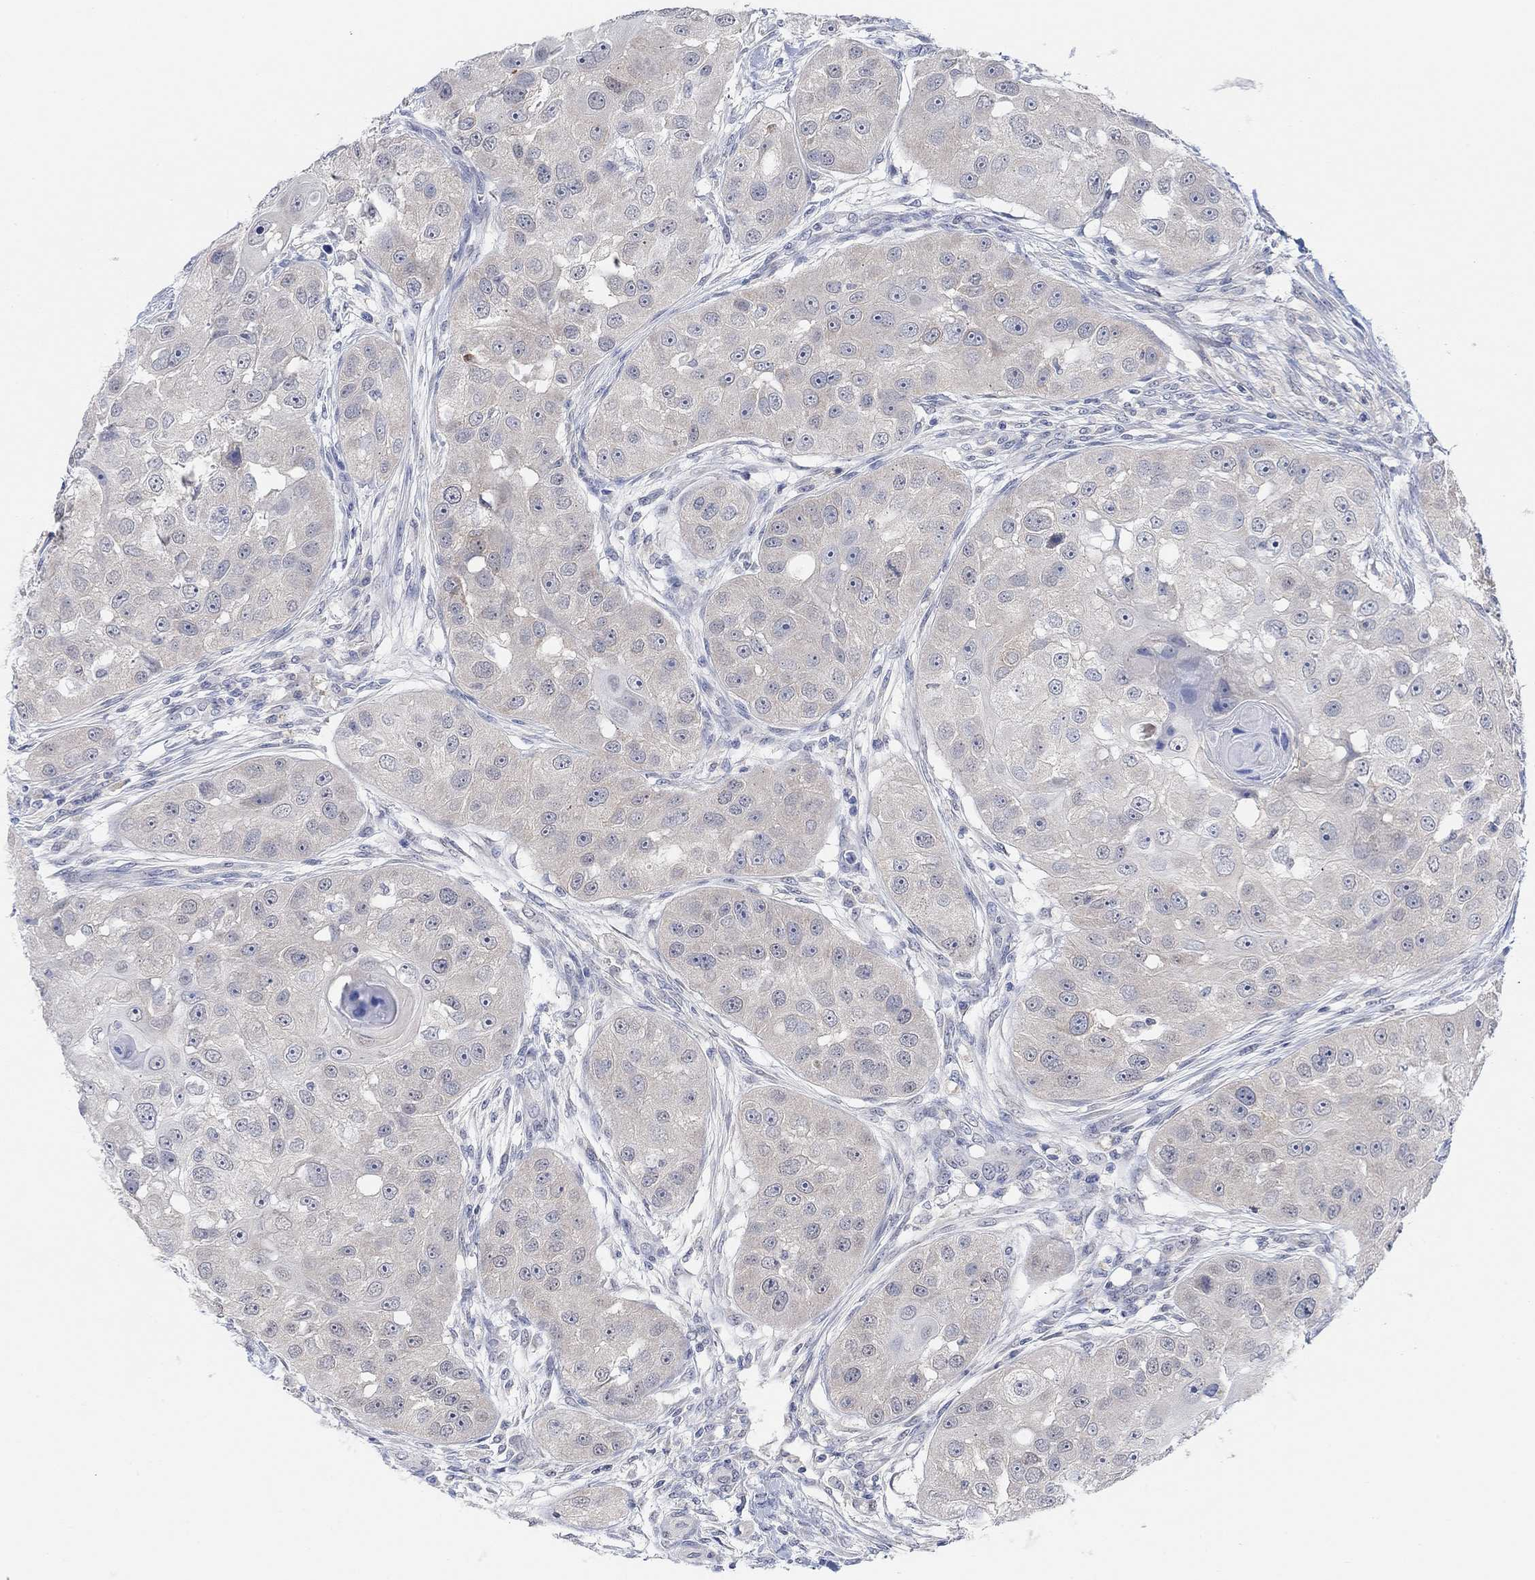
{"staining": {"intensity": "negative", "quantity": "none", "location": "none"}, "tissue": "head and neck cancer", "cell_type": "Tumor cells", "image_type": "cancer", "snomed": [{"axis": "morphology", "description": "Squamous cell carcinoma, NOS"}, {"axis": "topography", "description": "Head-Neck"}], "caption": "Immunohistochemistry (IHC) image of head and neck cancer stained for a protein (brown), which exhibits no positivity in tumor cells.", "gene": "RIMS1", "patient": {"sex": "male", "age": 51}}